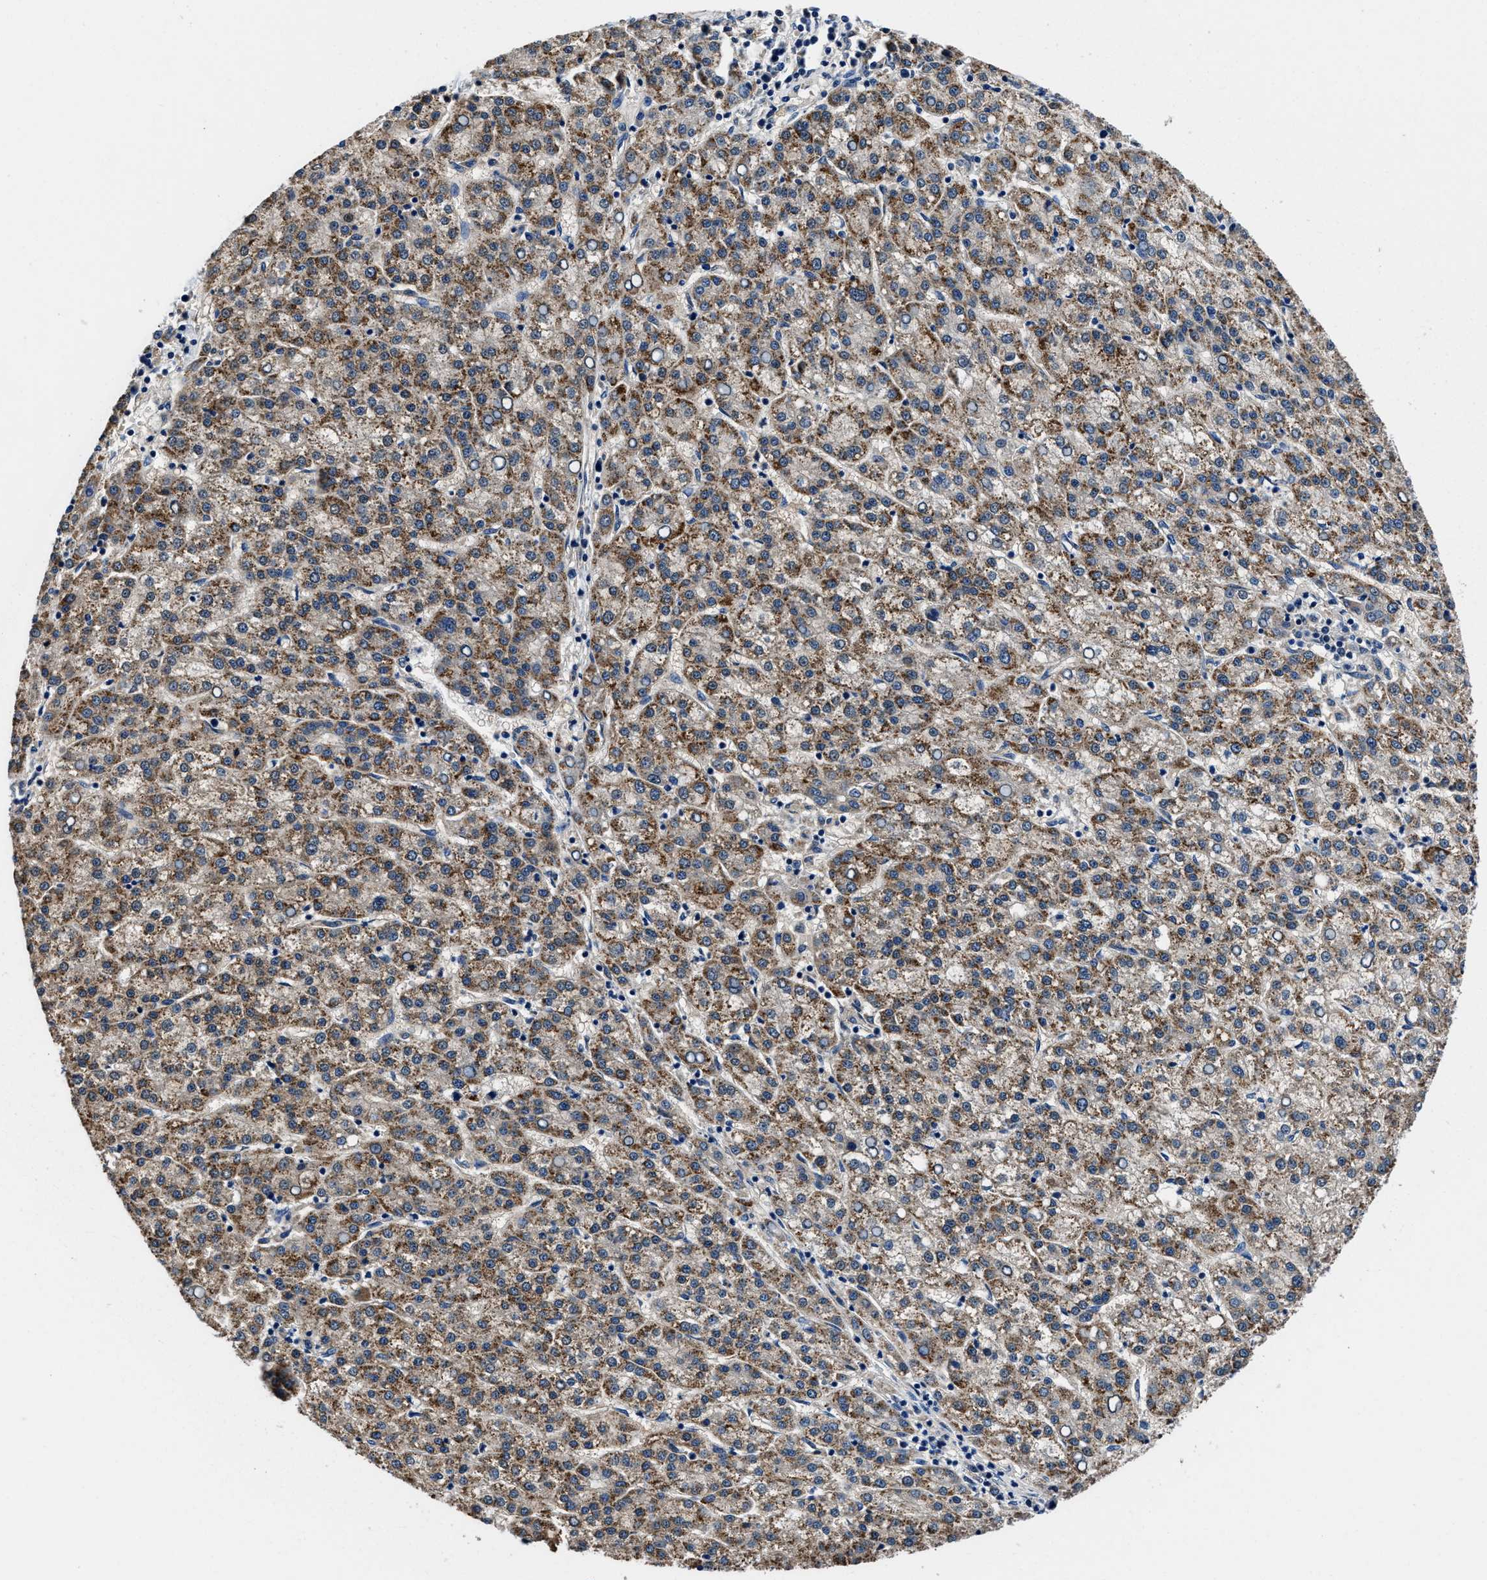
{"staining": {"intensity": "moderate", "quantity": ">75%", "location": "cytoplasmic/membranous"}, "tissue": "liver cancer", "cell_type": "Tumor cells", "image_type": "cancer", "snomed": [{"axis": "morphology", "description": "Carcinoma, Hepatocellular, NOS"}, {"axis": "topography", "description": "Liver"}], "caption": "Tumor cells show moderate cytoplasmic/membranous positivity in about >75% of cells in liver cancer. (IHC, brightfield microscopy, high magnification).", "gene": "NEU1", "patient": {"sex": "female", "age": 58}}